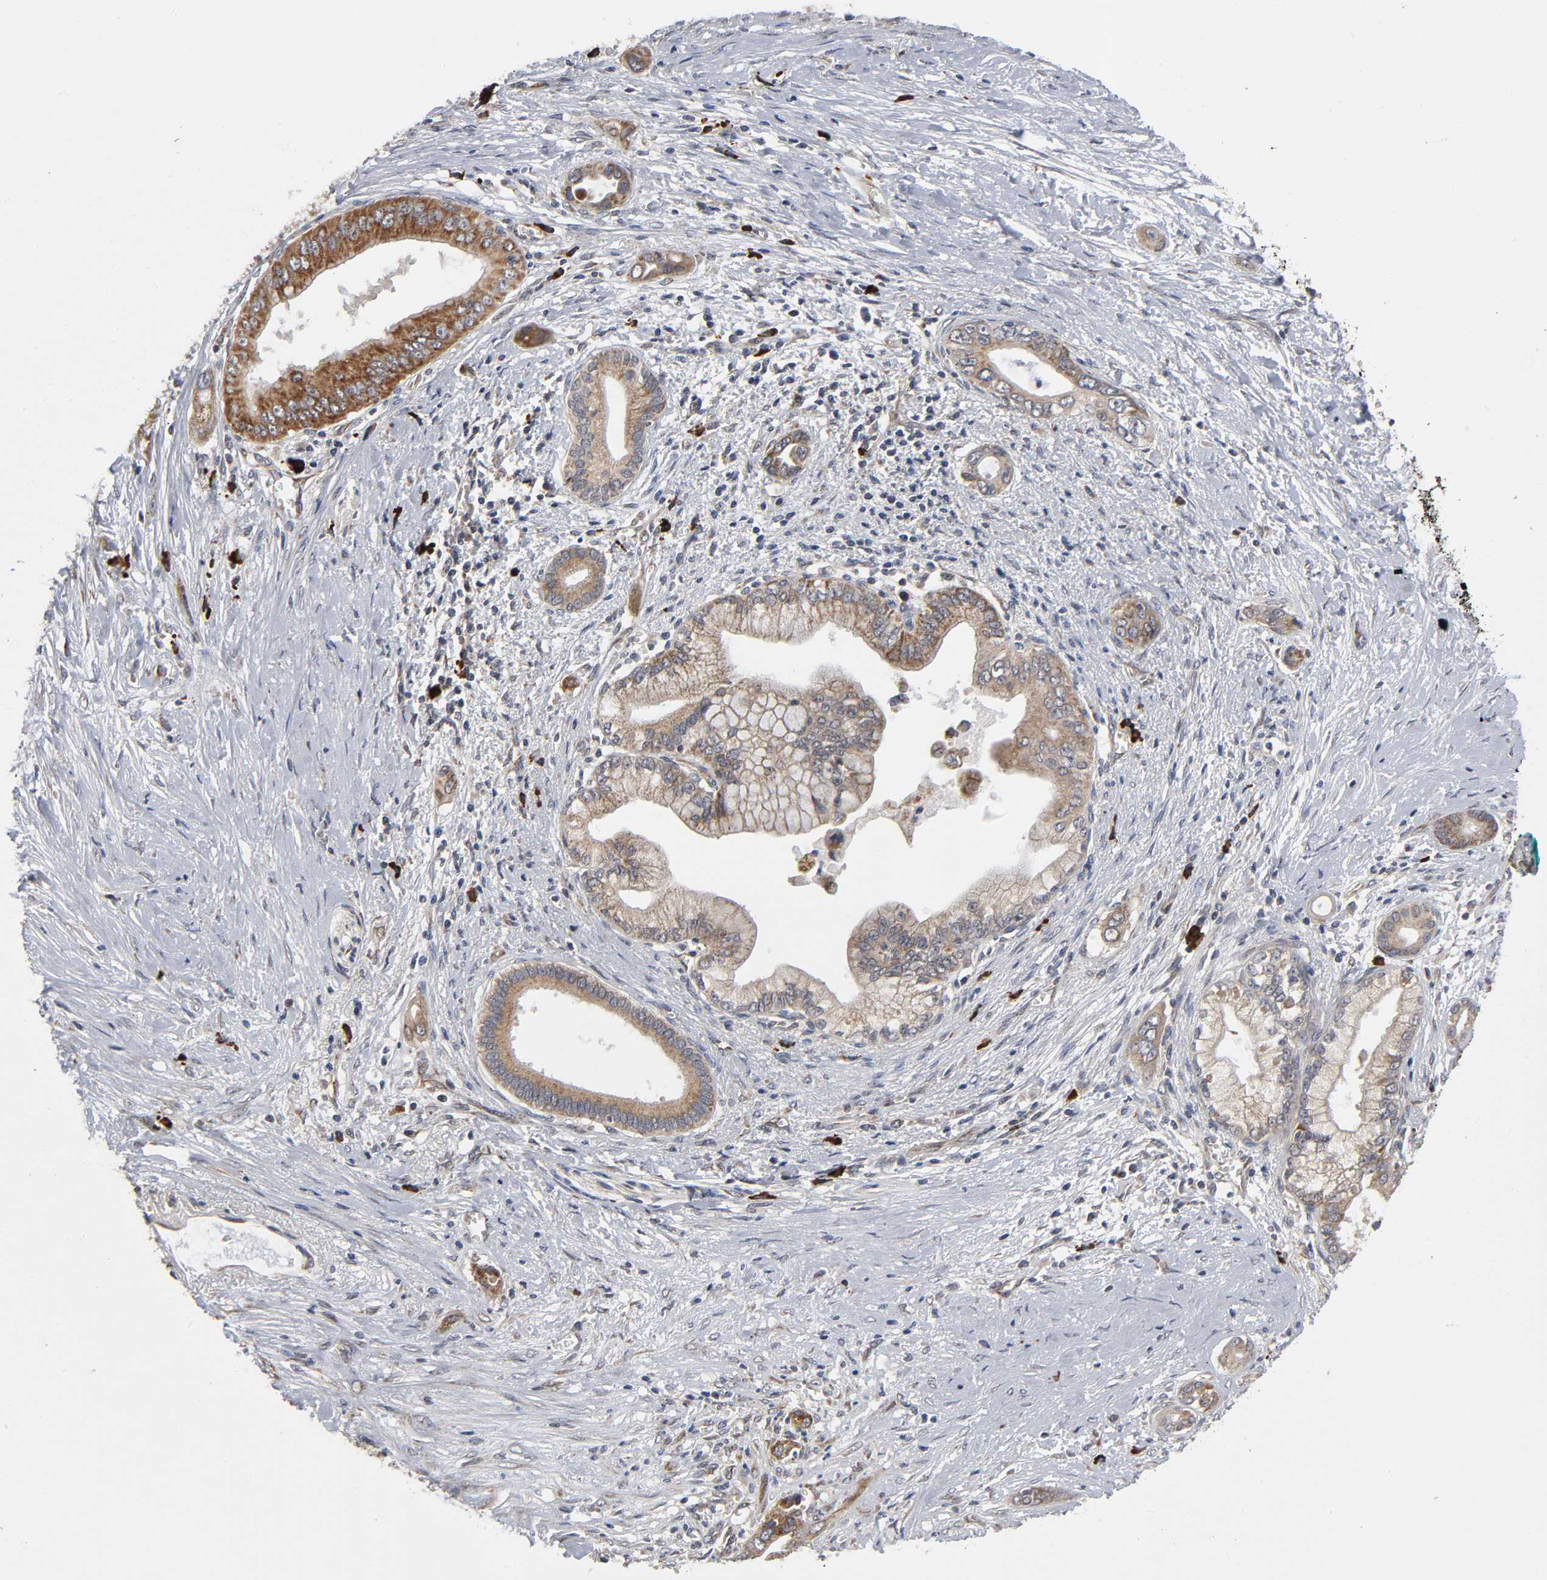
{"staining": {"intensity": "moderate", "quantity": ">75%", "location": "cytoplasmic/membranous"}, "tissue": "pancreatic cancer", "cell_type": "Tumor cells", "image_type": "cancer", "snomed": [{"axis": "morphology", "description": "Adenocarcinoma, NOS"}, {"axis": "topography", "description": "Pancreas"}], "caption": "There is medium levels of moderate cytoplasmic/membranous expression in tumor cells of pancreatic cancer, as demonstrated by immunohistochemical staining (brown color).", "gene": "SLC30A9", "patient": {"sex": "male", "age": 59}}